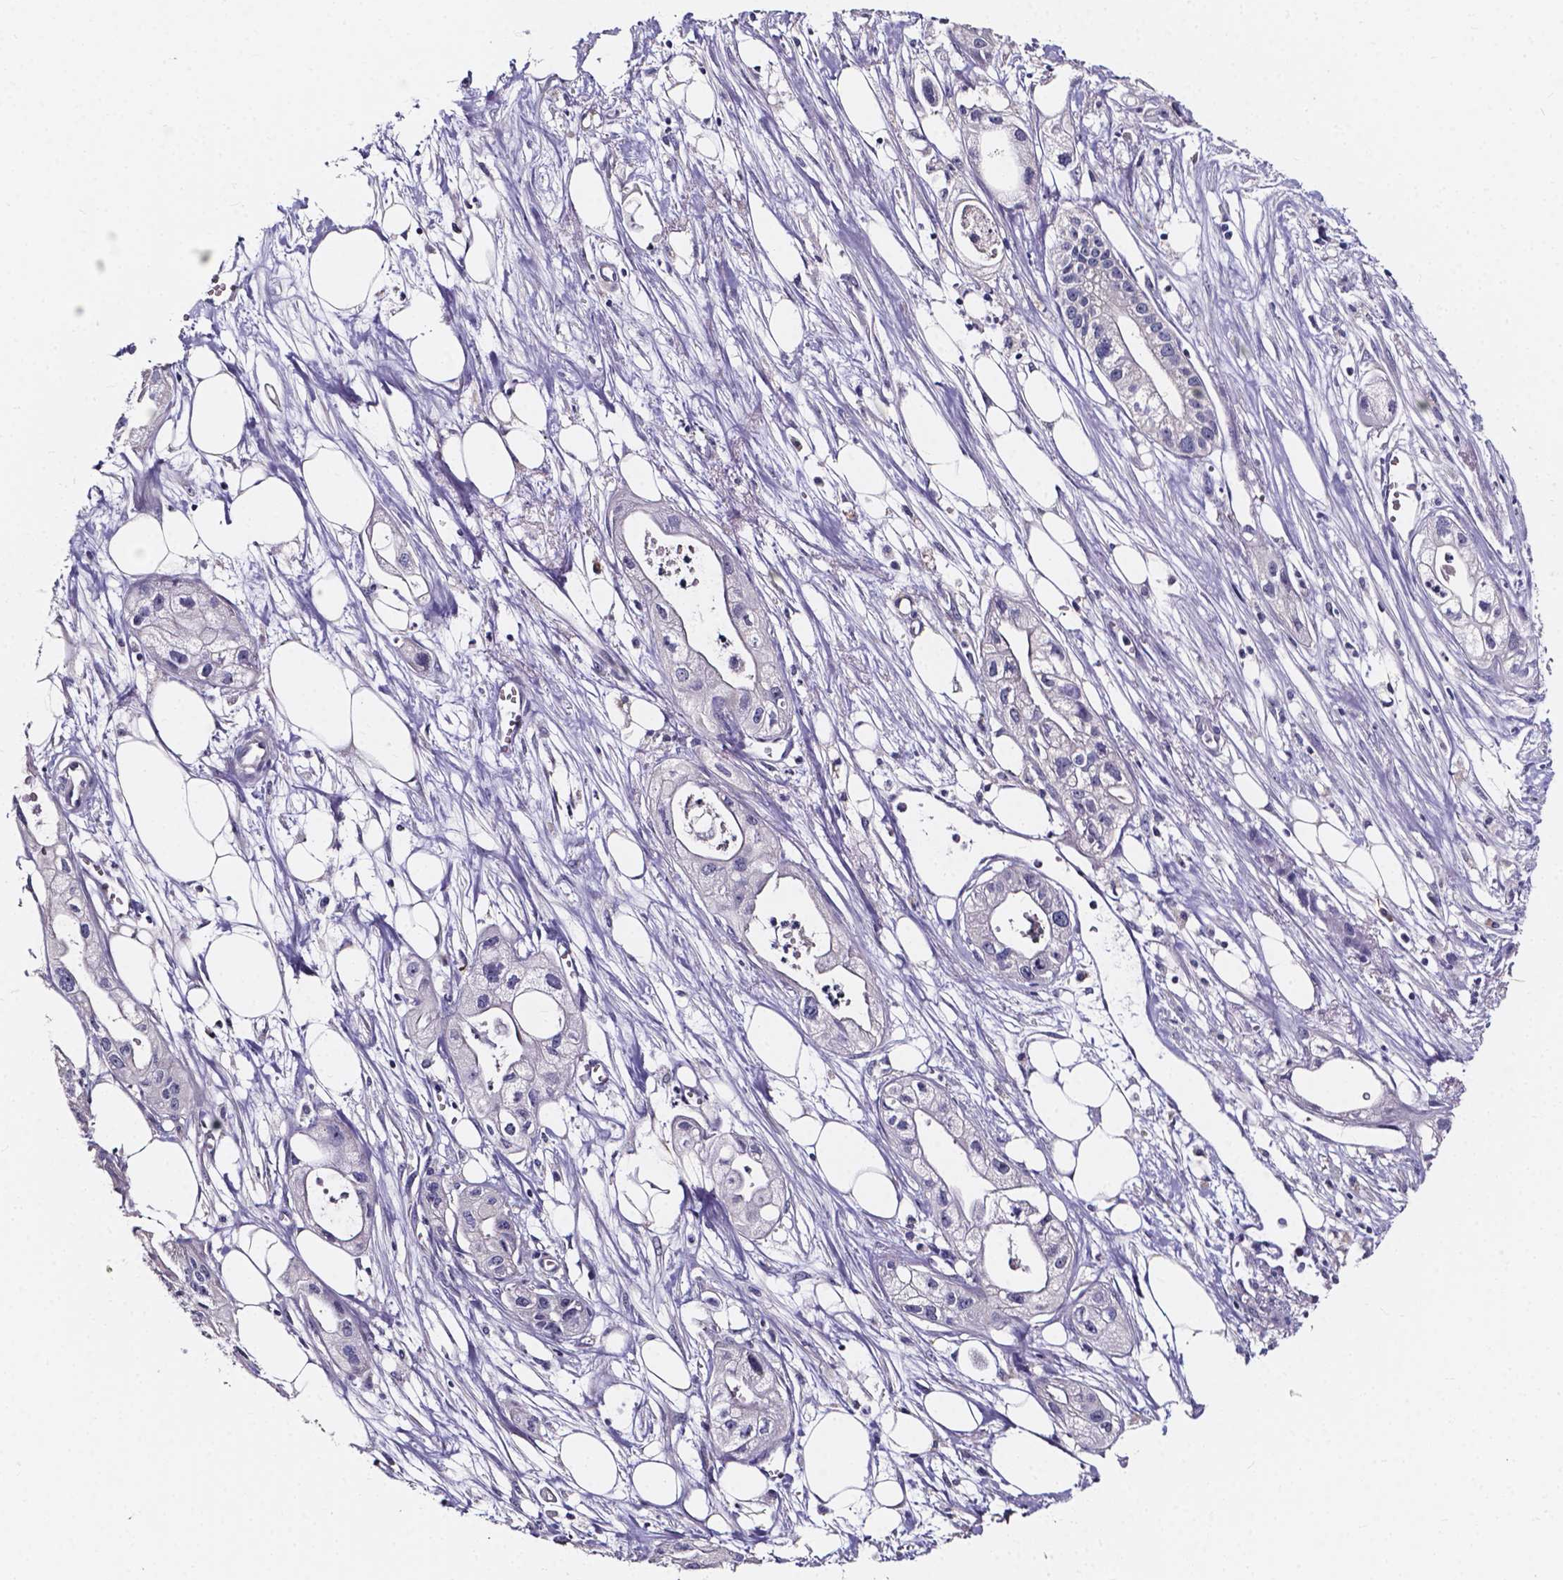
{"staining": {"intensity": "negative", "quantity": "none", "location": "none"}, "tissue": "pancreatic cancer", "cell_type": "Tumor cells", "image_type": "cancer", "snomed": [{"axis": "morphology", "description": "Adenocarcinoma, NOS"}, {"axis": "topography", "description": "Pancreas"}], "caption": "This is a photomicrograph of IHC staining of pancreatic adenocarcinoma, which shows no staining in tumor cells.", "gene": "SPOCD1", "patient": {"sex": "male", "age": 70}}